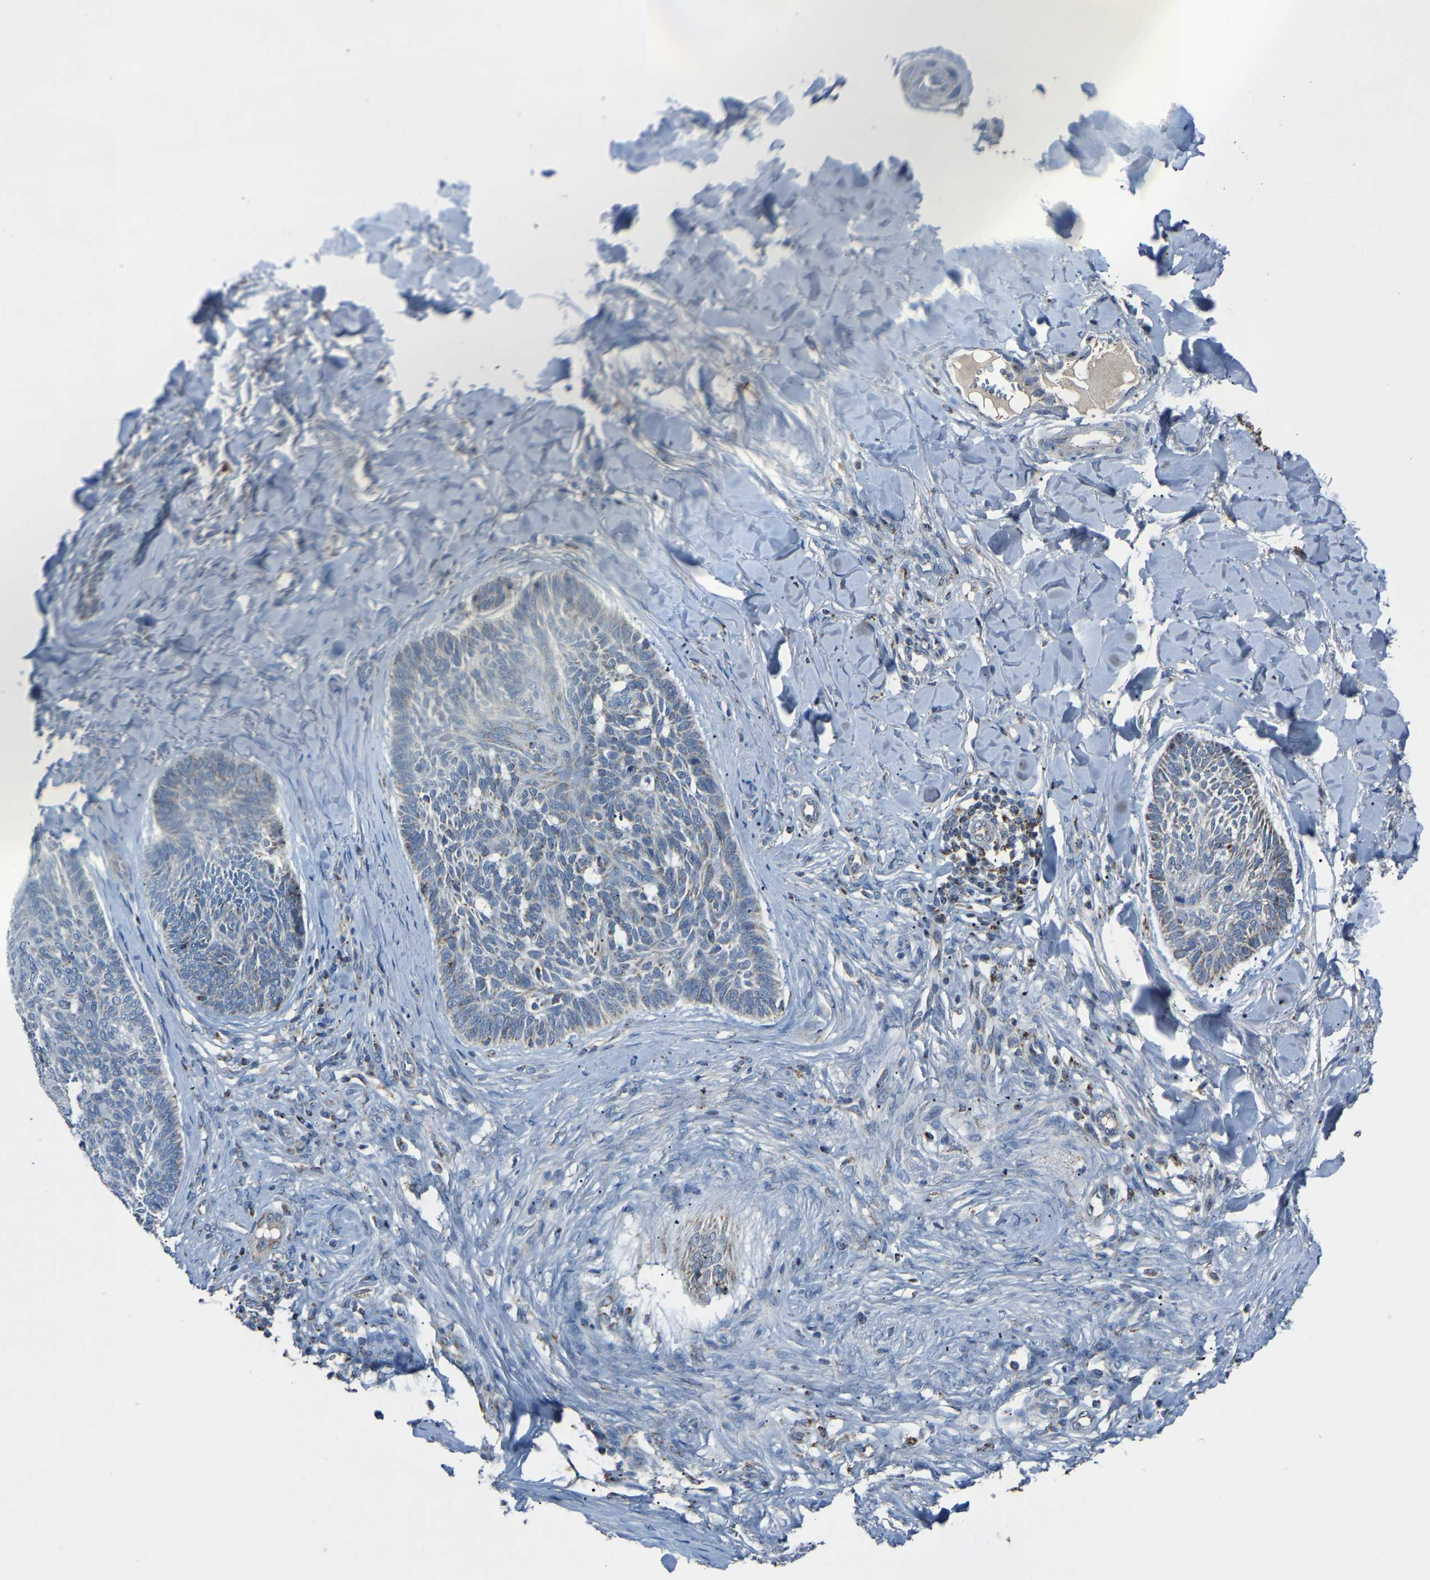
{"staining": {"intensity": "moderate", "quantity": "<25%", "location": "cytoplasmic/membranous"}, "tissue": "skin cancer", "cell_type": "Tumor cells", "image_type": "cancer", "snomed": [{"axis": "morphology", "description": "Basal cell carcinoma"}, {"axis": "topography", "description": "Skin"}], "caption": "About <25% of tumor cells in skin basal cell carcinoma show moderate cytoplasmic/membranous protein positivity as visualized by brown immunohistochemical staining.", "gene": "CANT1", "patient": {"sex": "male", "age": 43}}